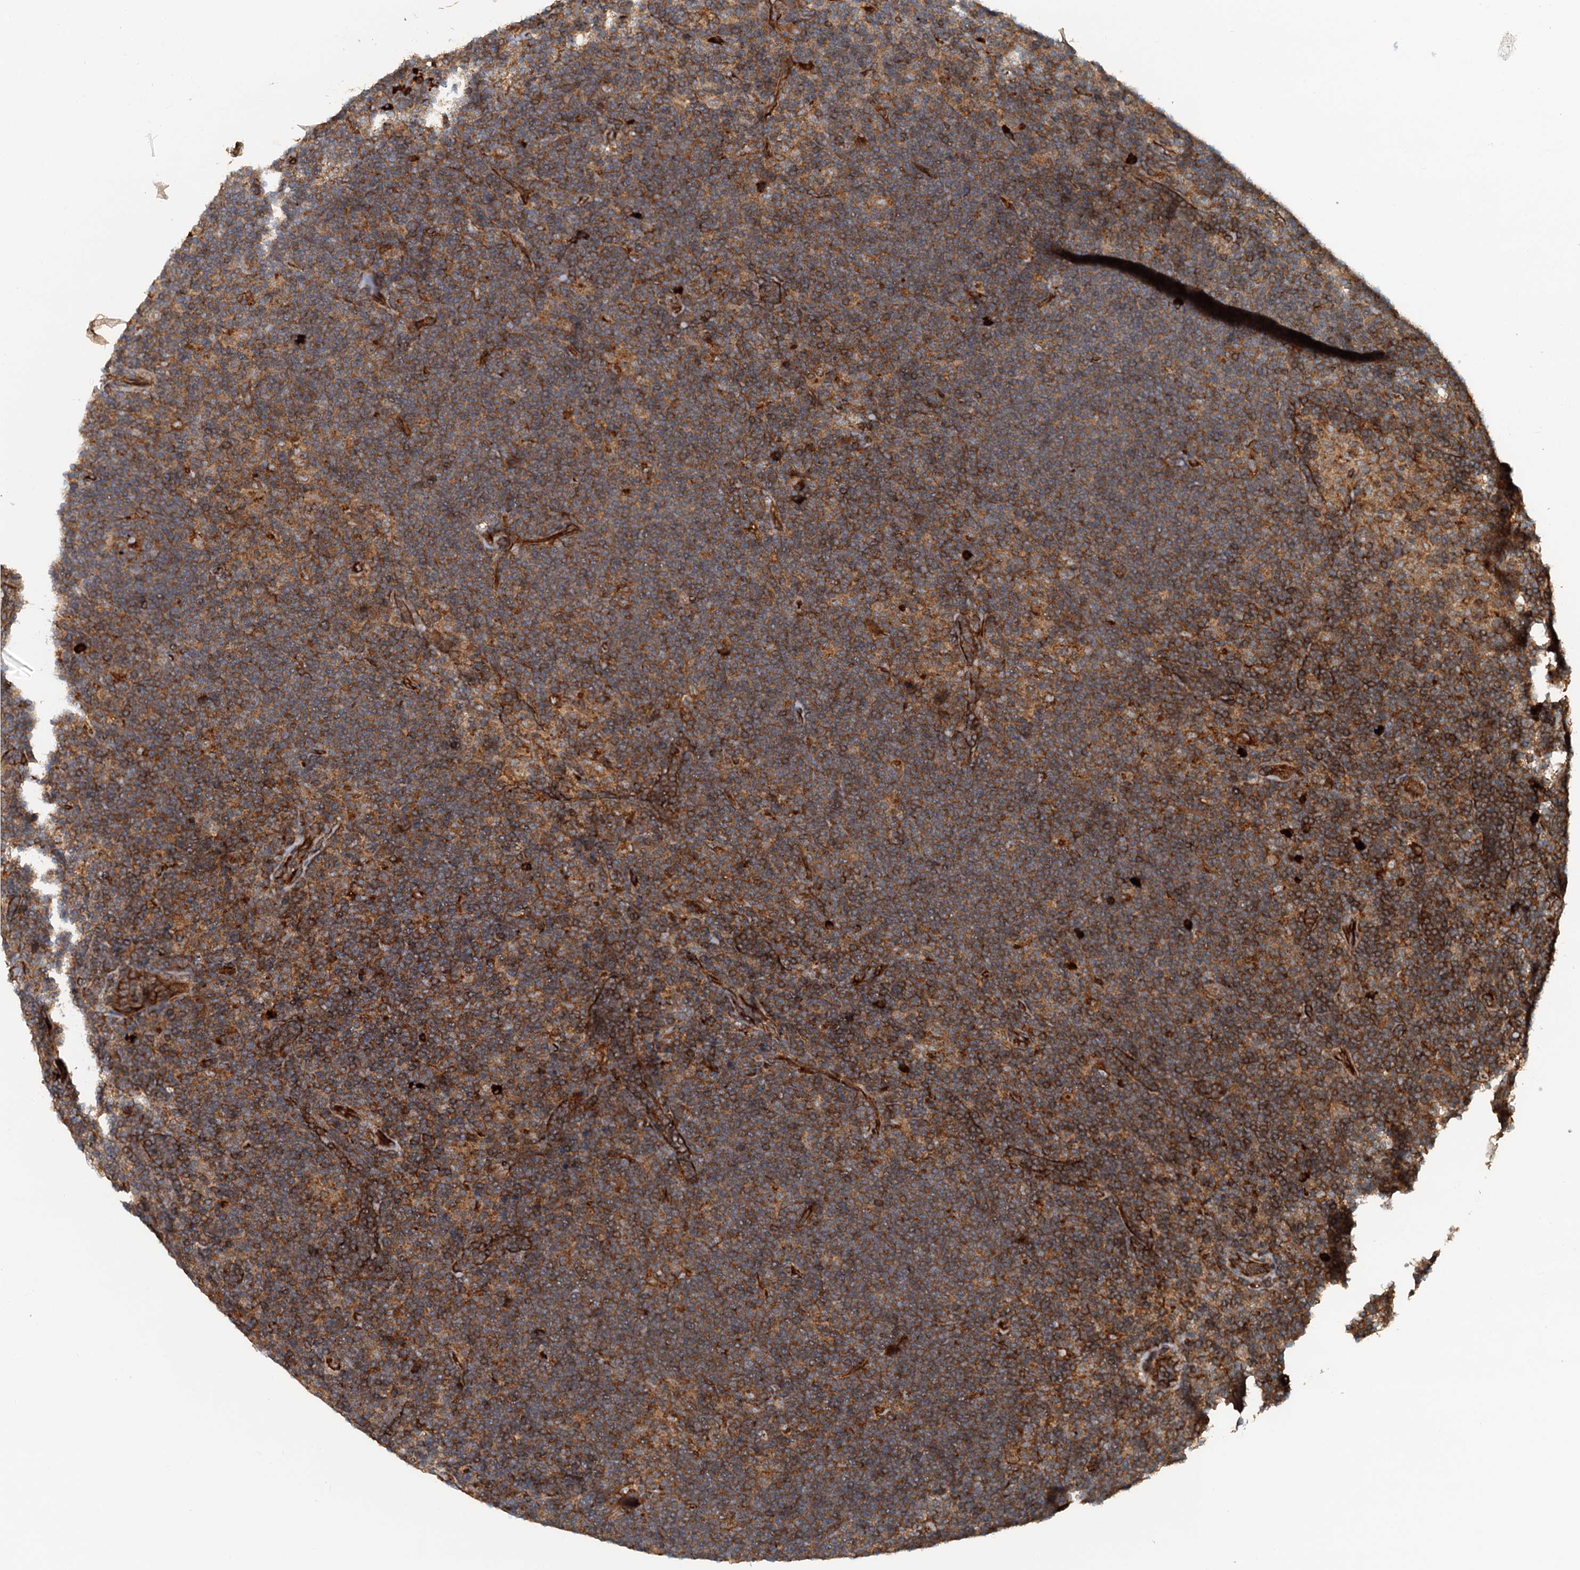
{"staining": {"intensity": "weak", "quantity": "25%-75%", "location": "cytoplasmic/membranous"}, "tissue": "lymphoma", "cell_type": "Tumor cells", "image_type": "cancer", "snomed": [{"axis": "morphology", "description": "Hodgkin's disease, NOS"}, {"axis": "topography", "description": "Lymph node"}], "caption": "Lymphoma stained for a protein displays weak cytoplasmic/membranous positivity in tumor cells. Immunohistochemistry (ihc) stains the protein in brown and the nuclei are stained blue.", "gene": "NIPAL3", "patient": {"sex": "female", "age": 57}}